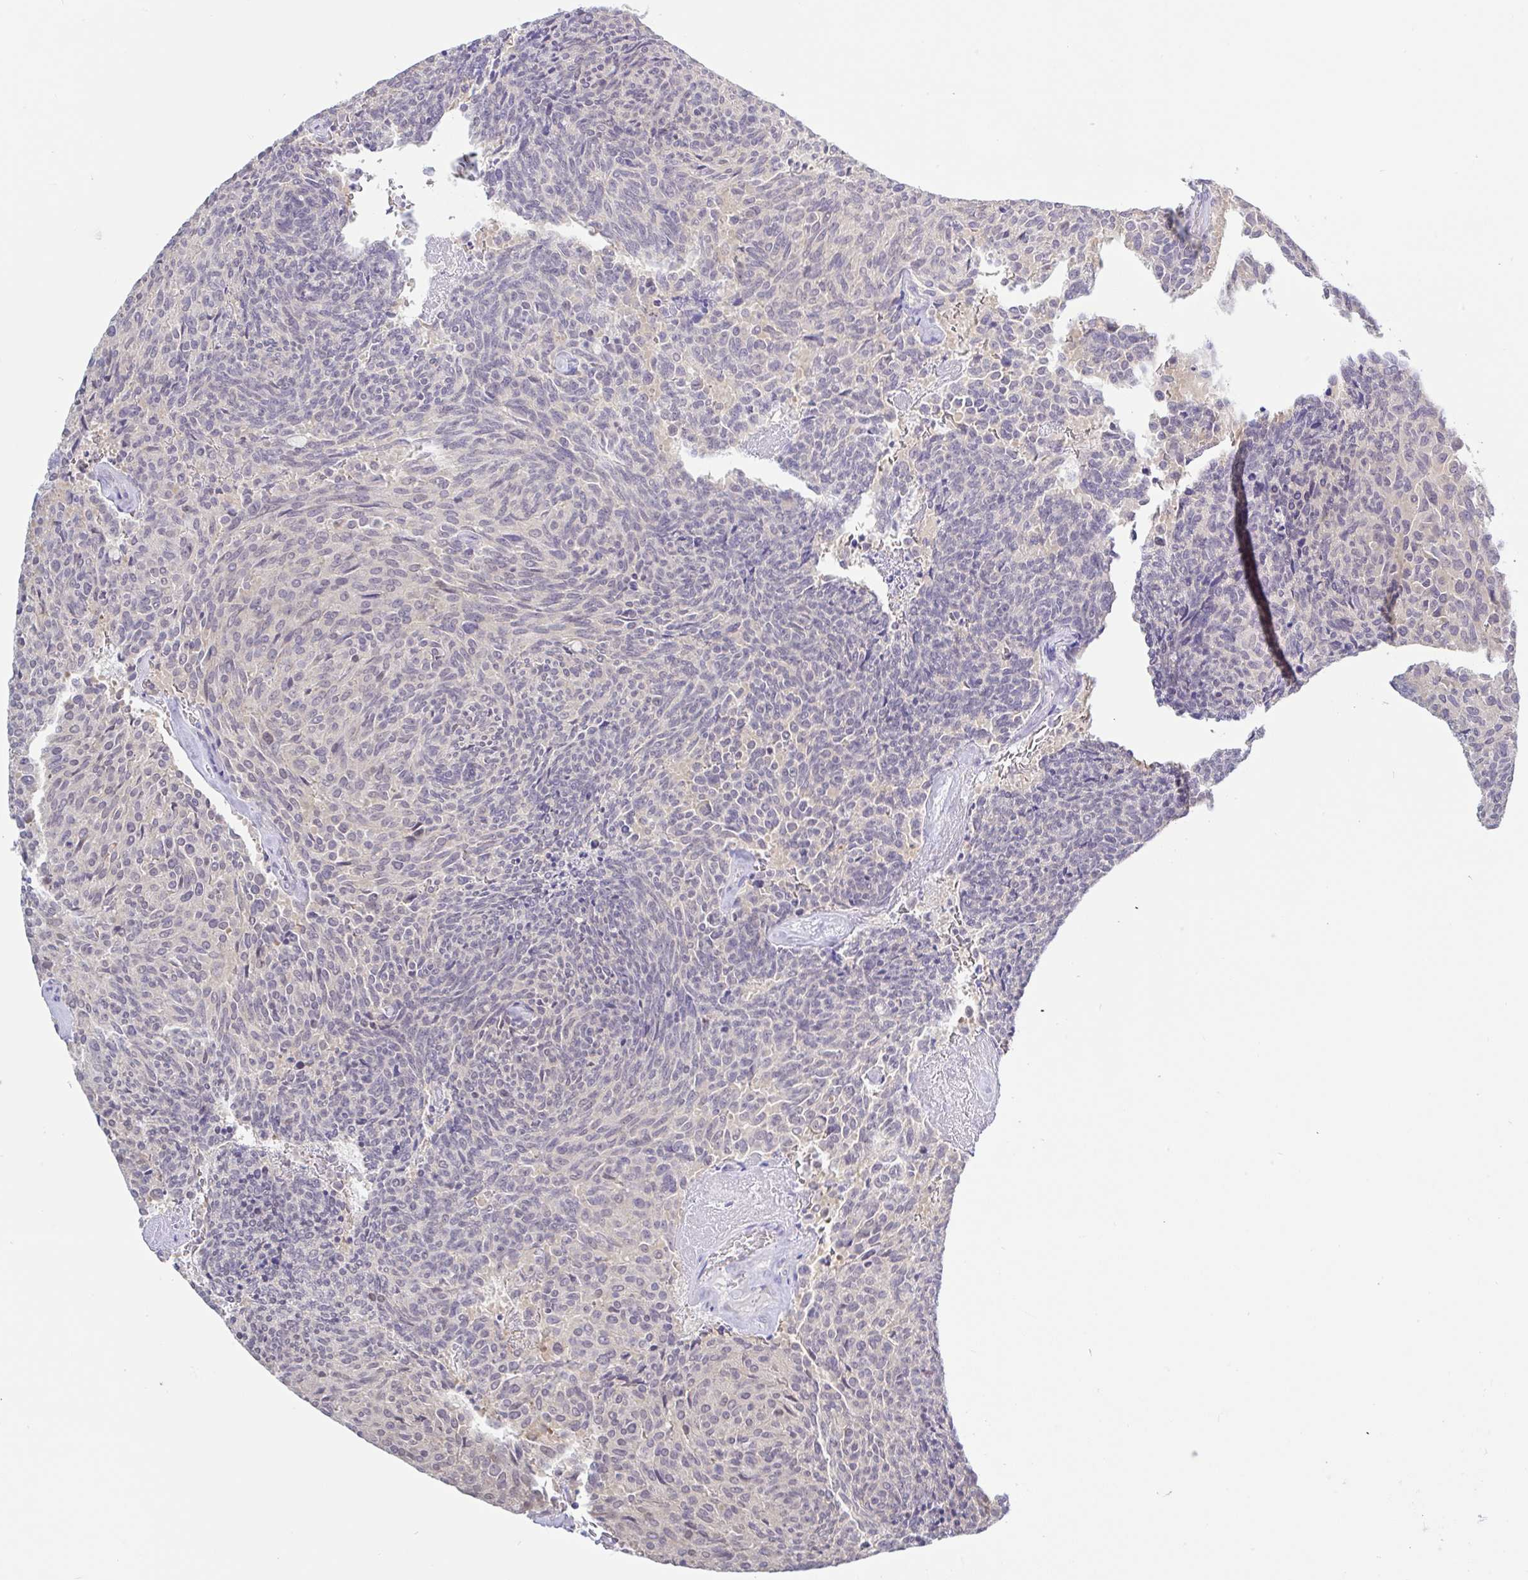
{"staining": {"intensity": "weak", "quantity": "<25%", "location": "nuclear"}, "tissue": "carcinoid", "cell_type": "Tumor cells", "image_type": "cancer", "snomed": [{"axis": "morphology", "description": "Carcinoid, malignant, NOS"}, {"axis": "topography", "description": "Pancreas"}], "caption": "A micrograph of malignant carcinoid stained for a protein shows no brown staining in tumor cells.", "gene": "HYPK", "patient": {"sex": "female", "age": 54}}